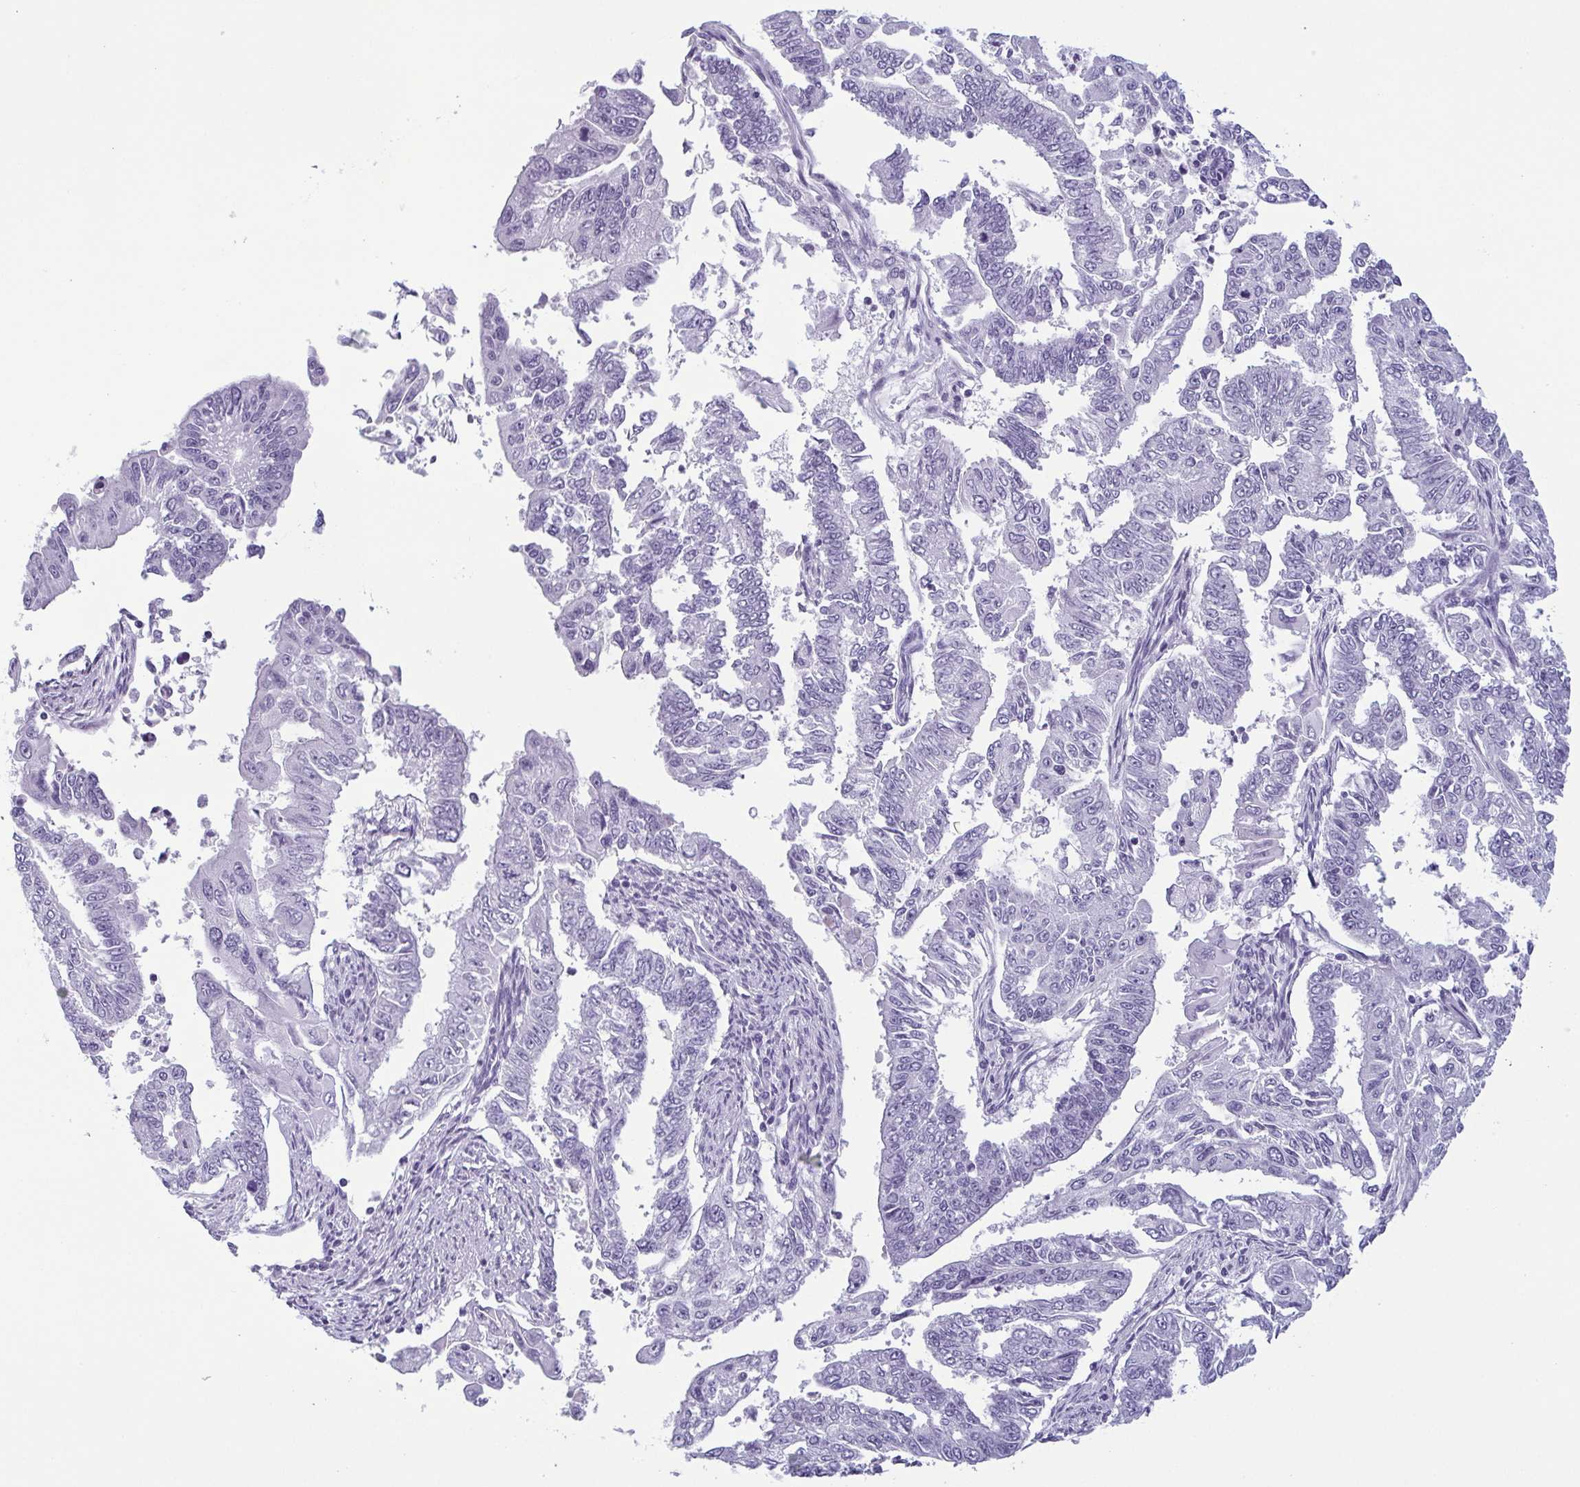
{"staining": {"intensity": "negative", "quantity": "none", "location": "none"}, "tissue": "endometrial cancer", "cell_type": "Tumor cells", "image_type": "cancer", "snomed": [{"axis": "morphology", "description": "Adenocarcinoma, NOS"}, {"axis": "topography", "description": "Uterus"}], "caption": "This is a histopathology image of immunohistochemistry staining of endometrial adenocarcinoma, which shows no positivity in tumor cells.", "gene": "KRT78", "patient": {"sex": "female", "age": 59}}